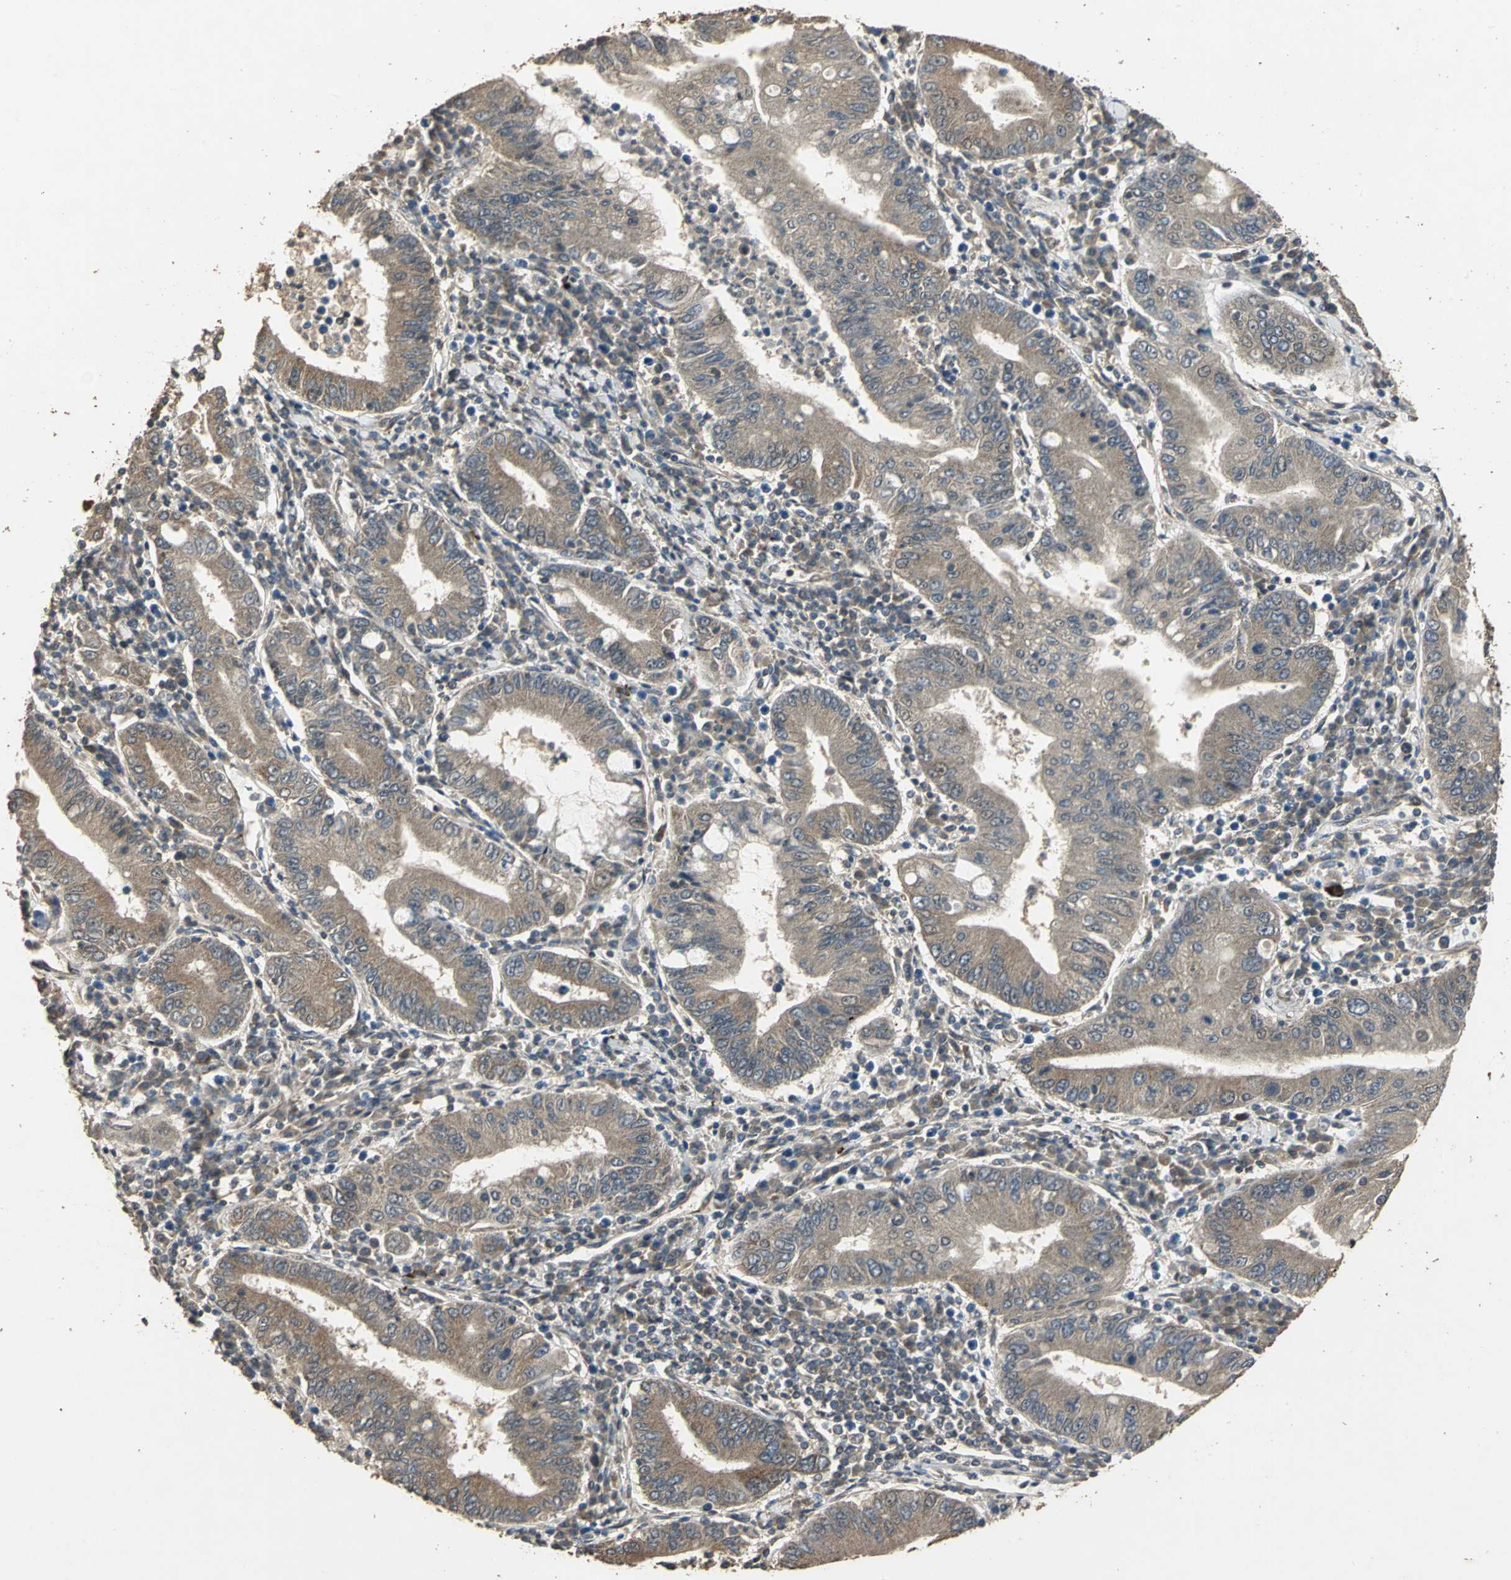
{"staining": {"intensity": "weak", "quantity": ">75%", "location": "cytoplasmic/membranous"}, "tissue": "stomach cancer", "cell_type": "Tumor cells", "image_type": "cancer", "snomed": [{"axis": "morphology", "description": "Normal tissue, NOS"}, {"axis": "morphology", "description": "Adenocarcinoma, NOS"}, {"axis": "topography", "description": "Esophagus"}, {"axis": "topography", "description": "Stomach, upper"}, {"axis": "topography", "description": "Peripheral nerve tissue"}], "caption": "Immunohistochemical staining of stomach cancer demonstrates weak cytoplasmic/membranous protein expression in about >75% of tumor cells. (Stains: DAB (3,3'-diaminobenzidine) in brown, nuclei in blue, Microscopy: brightfield microscopy at high magnification).", "gene": "KANK1", "patient": {"sex": "male", "age": 62}}